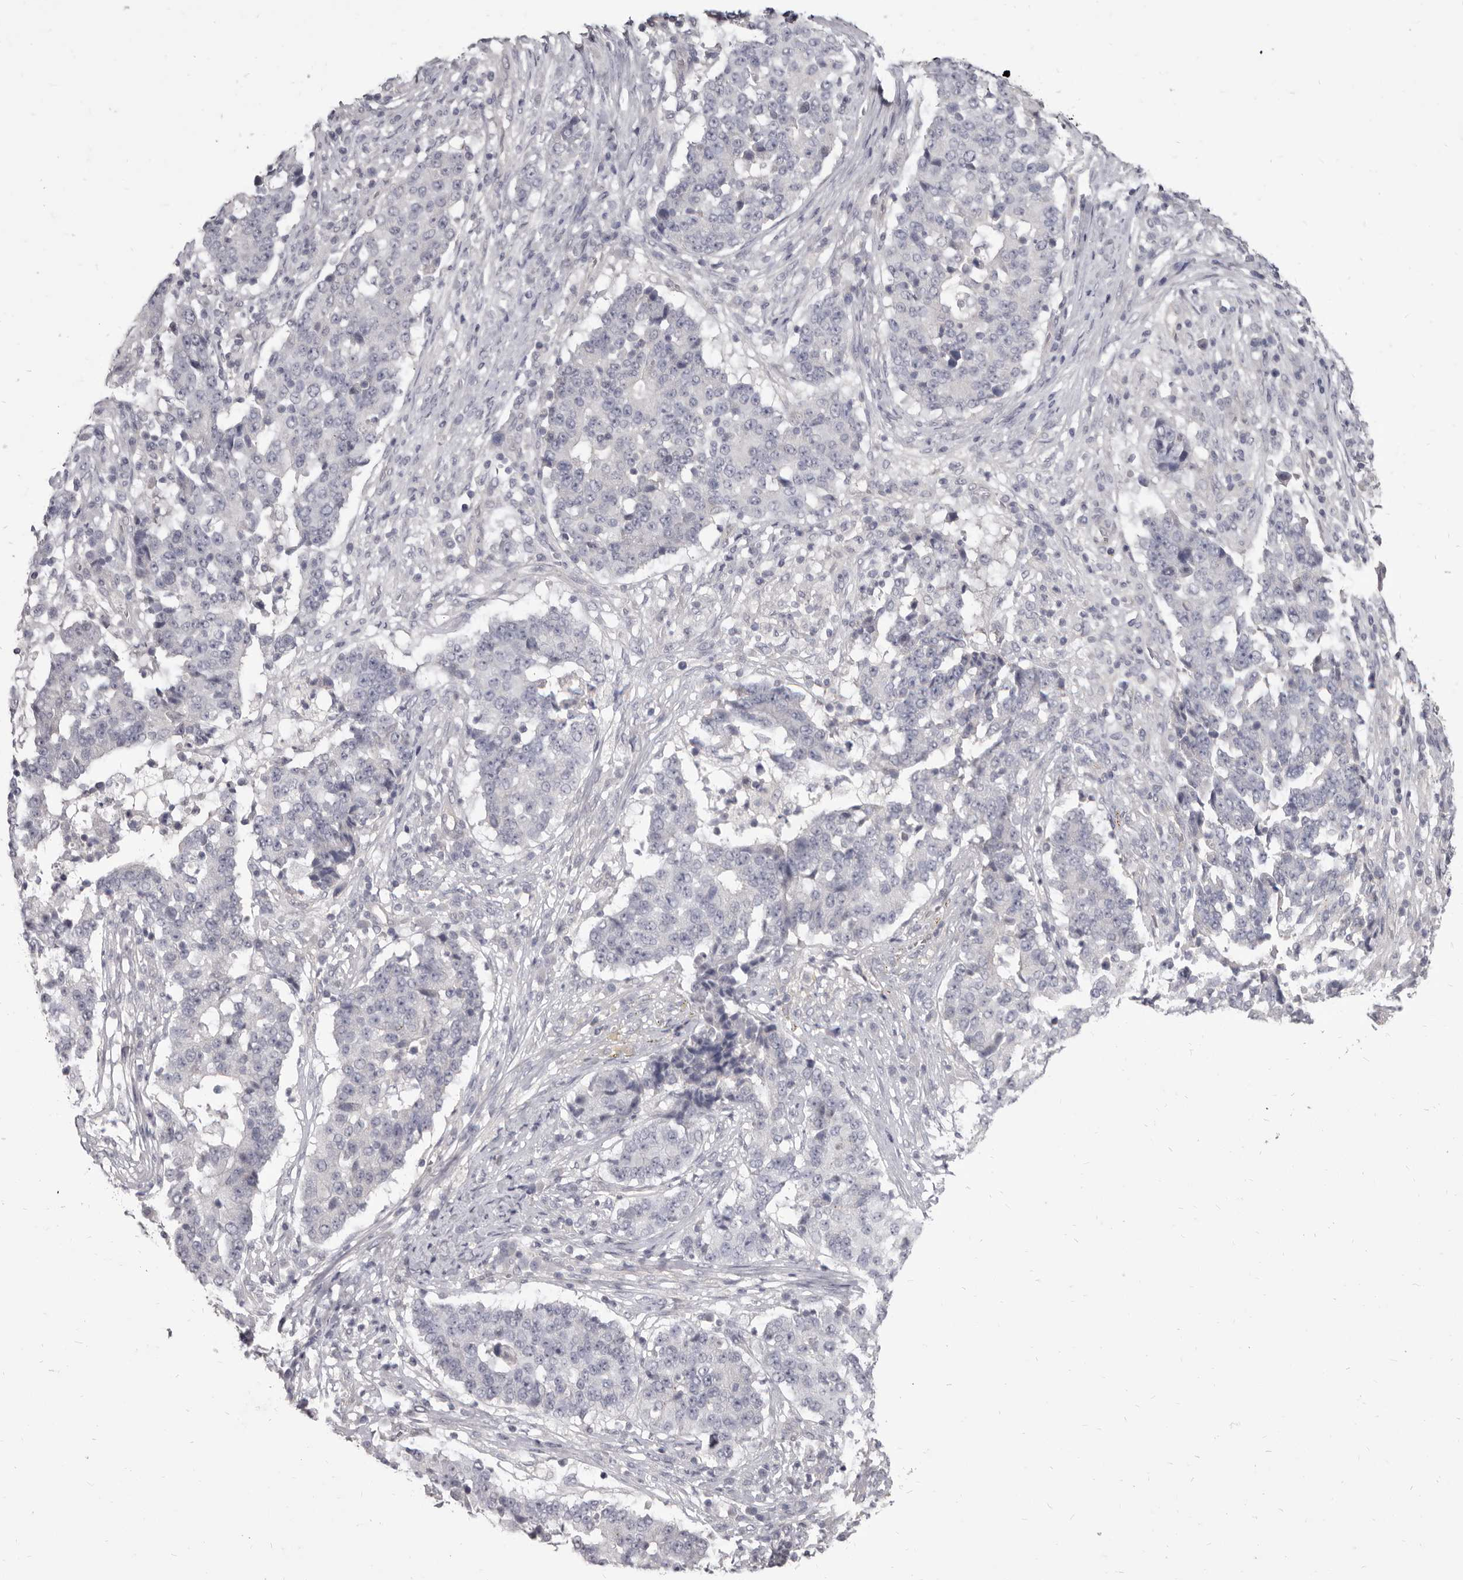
{"staining": {"intensity": "negative", "quantity": "none", "location": "none"}, "tissue": "stomach cancer", "cell_type": "Tumor cells", "image_type": "cancer", "snomed": [{"axis": "morphology", "description": "Adenocarcinoma, NOS"}, {"axis": "topography", "description": "Stomach"}], "caption": "This is a image of immunohistochemistry staining of stomach cancer (adenocarcinoma), which shows no staining in tumor cells.", "gene": "GSK3B", "patient": {"sex": "male", "age": 59}}